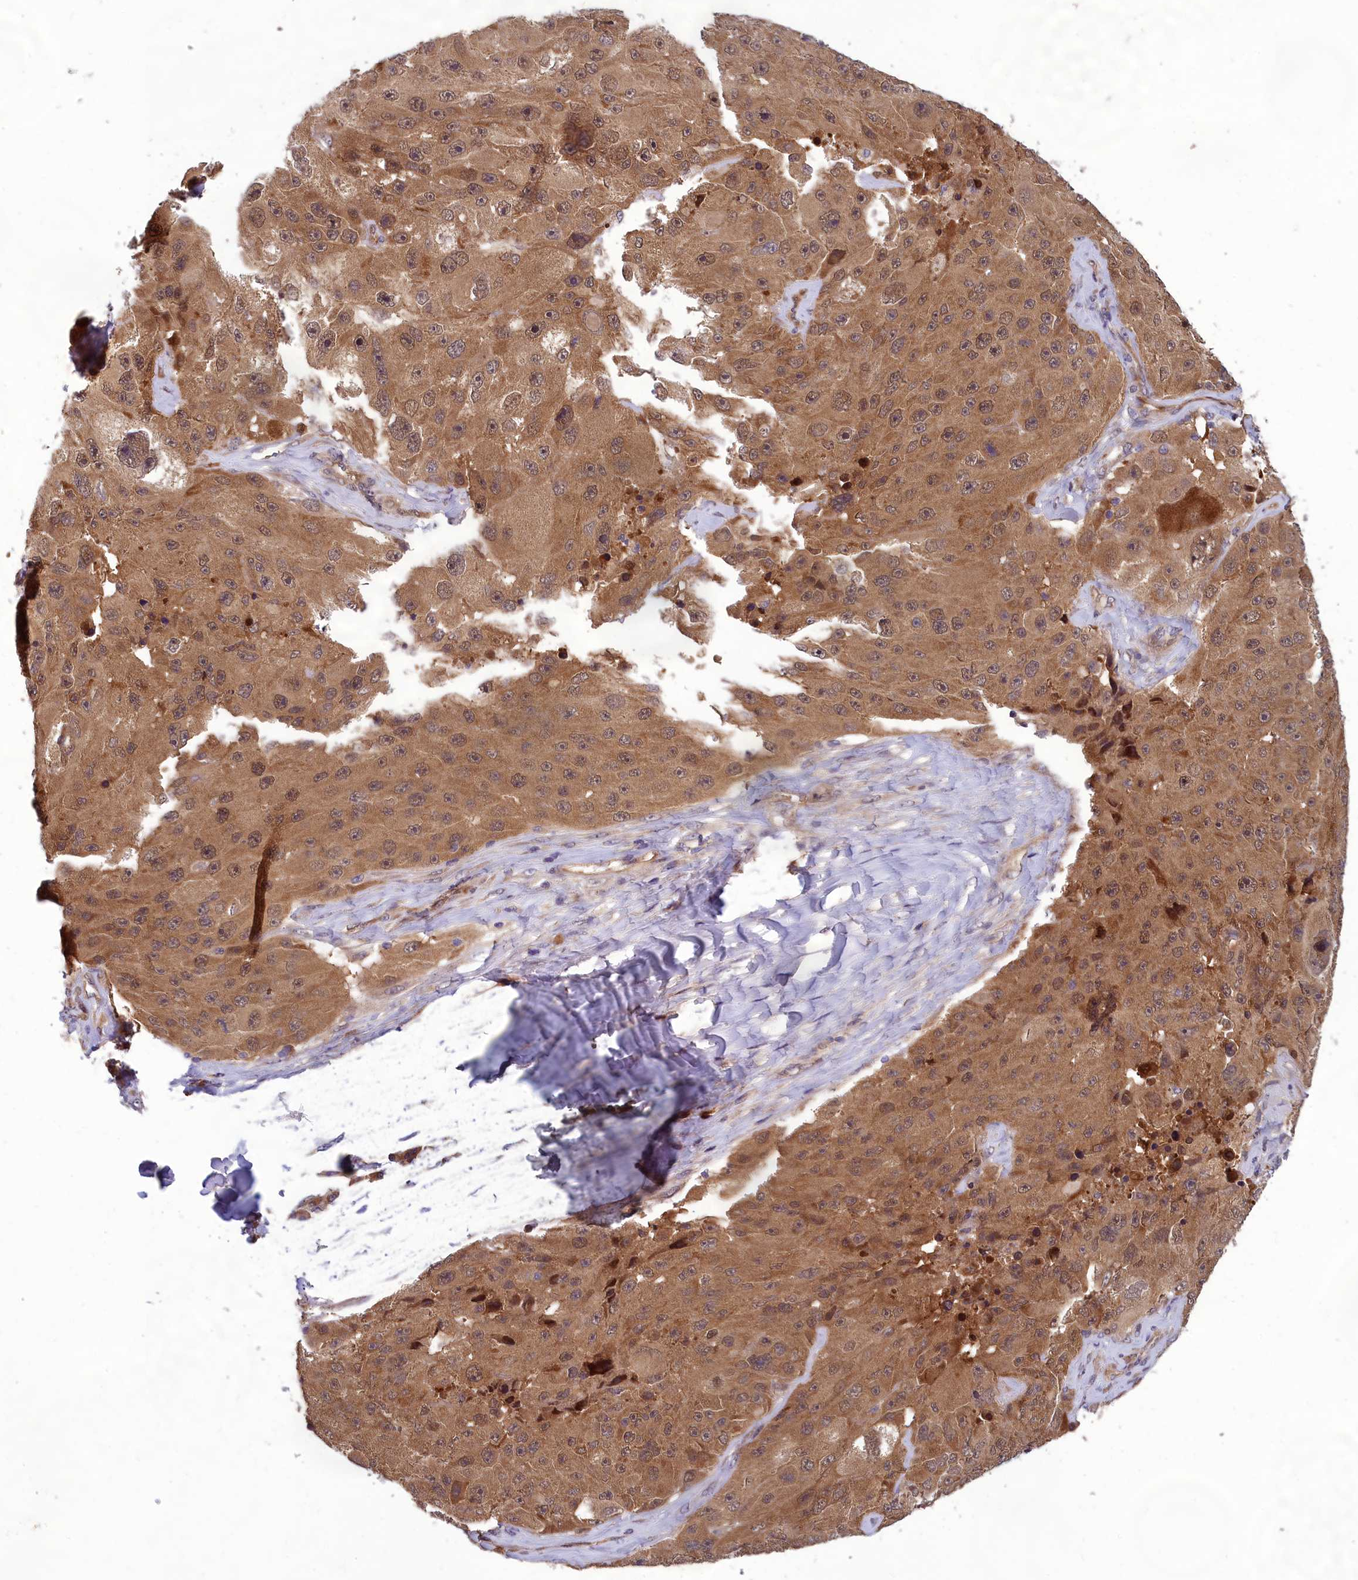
{"staining": {"intensity": "moderate", "quantity": ">75%", "location": "cytoplasmic/membranous,nuclear"}, "tissue": "melanoma", "cell_type": "Tumor cells", "image_type": "cancer", "snomed": [{"axis": "morphology", "description": "Malignant melanoma, Metastatic site"}, {"axis": "topography", "description": "Lymph node"}], "caption": "An IHC micrograph of neoplastic tissue is shown. Protein staining in brown highlights moderate cytoplasmic/membranous and nuclear positivity in melanoma within tumor cells.", "gene": "CCDC15", "patient": {"sex": "male", "age": 62}}